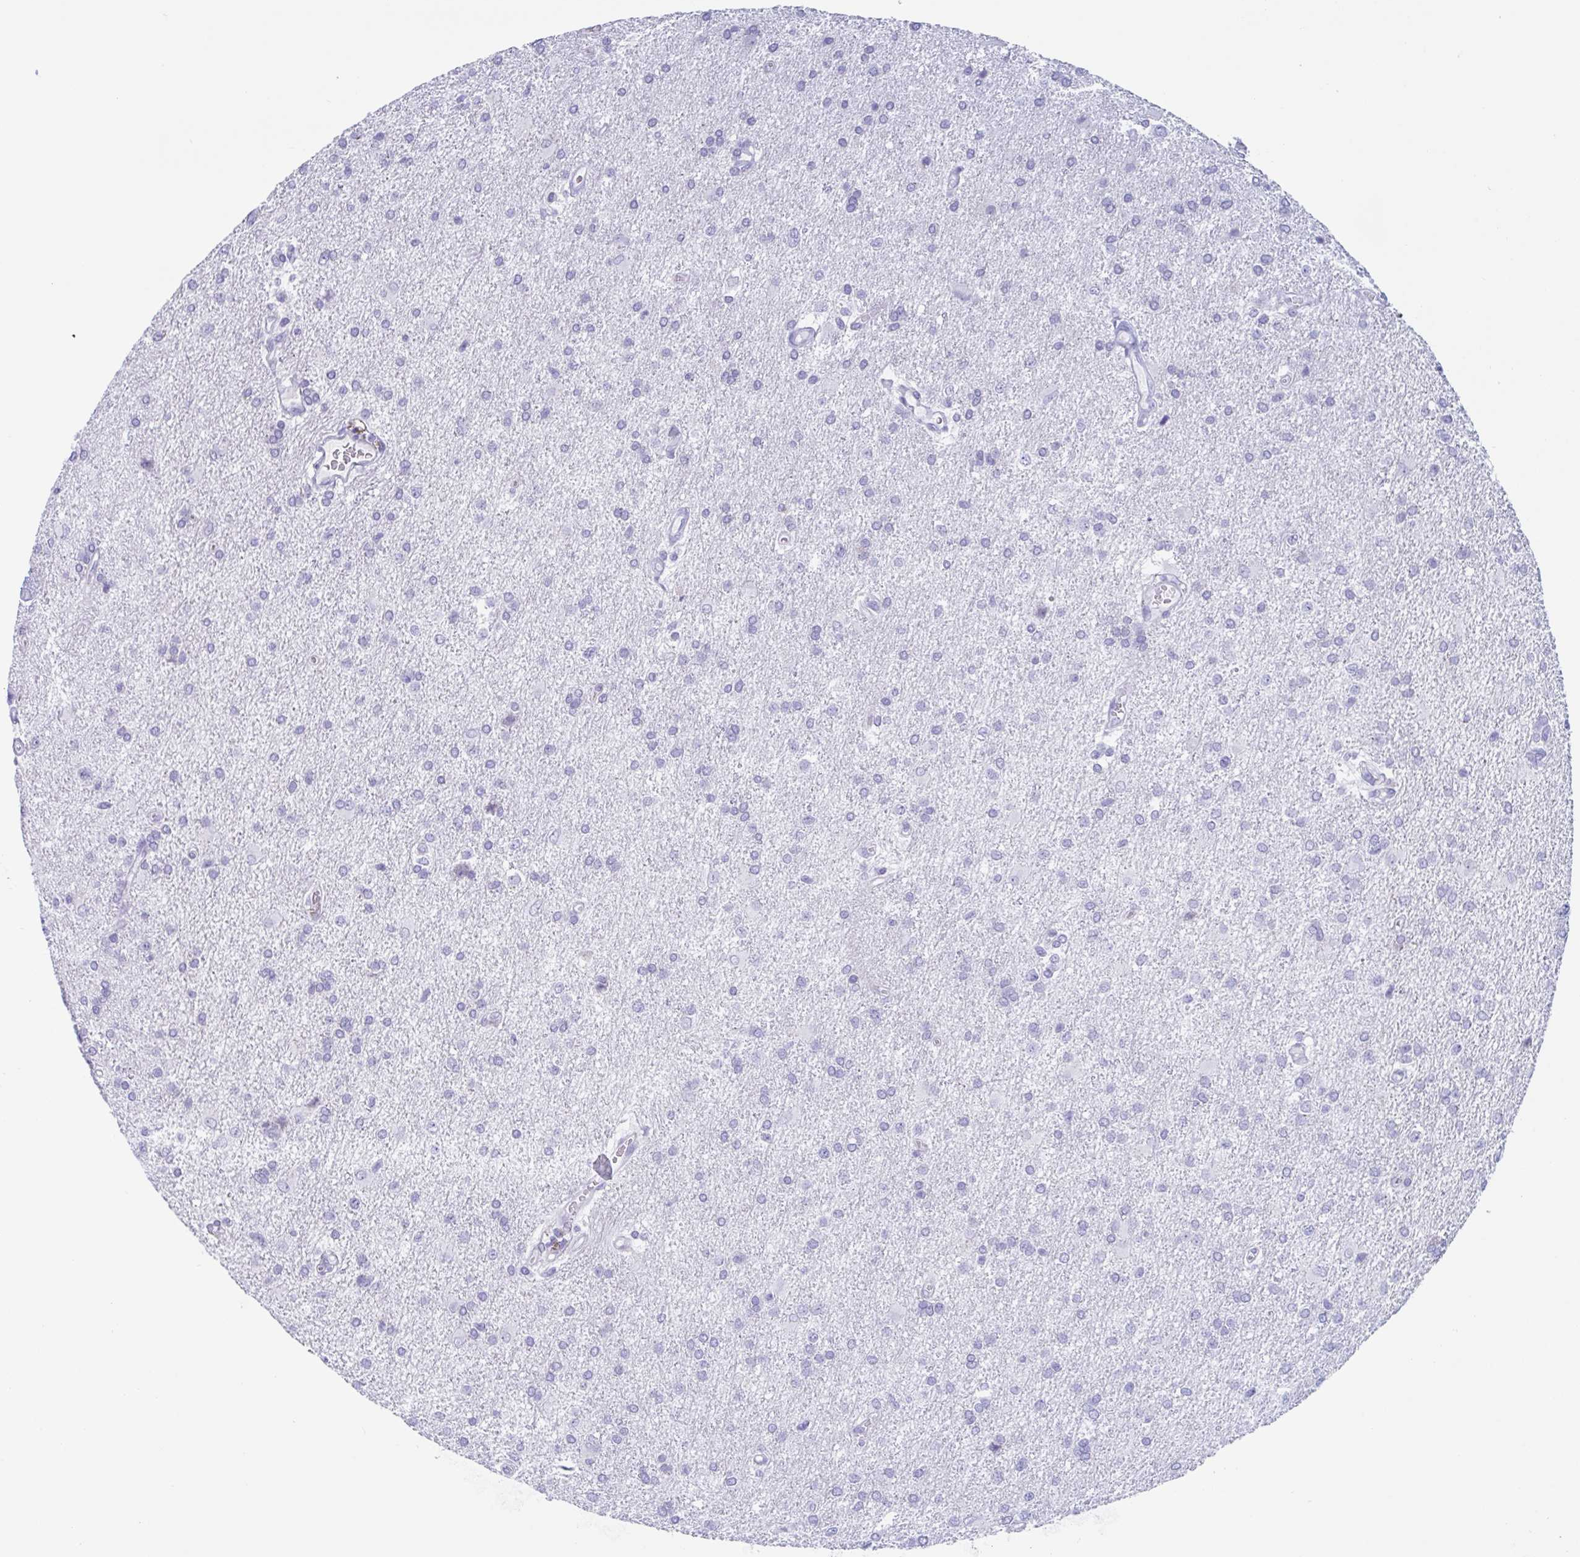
{"staining": {"intensity": "negative", "quantity": "none", "location": "none"}, "tissue": "glioma", "cell_type": "Tumor cells", "image_type": "cancer", "snomed": [{"axis": "morphology", "description": "Glioma, malignant, High grade"}, {"axis": "topography", "description": "Brain"}], "caption": "The photomicrograph exhibits no staining of tumor cells in glioma.", "gene": "CDX4", "patient": {"sex": "male", "age": 68}}